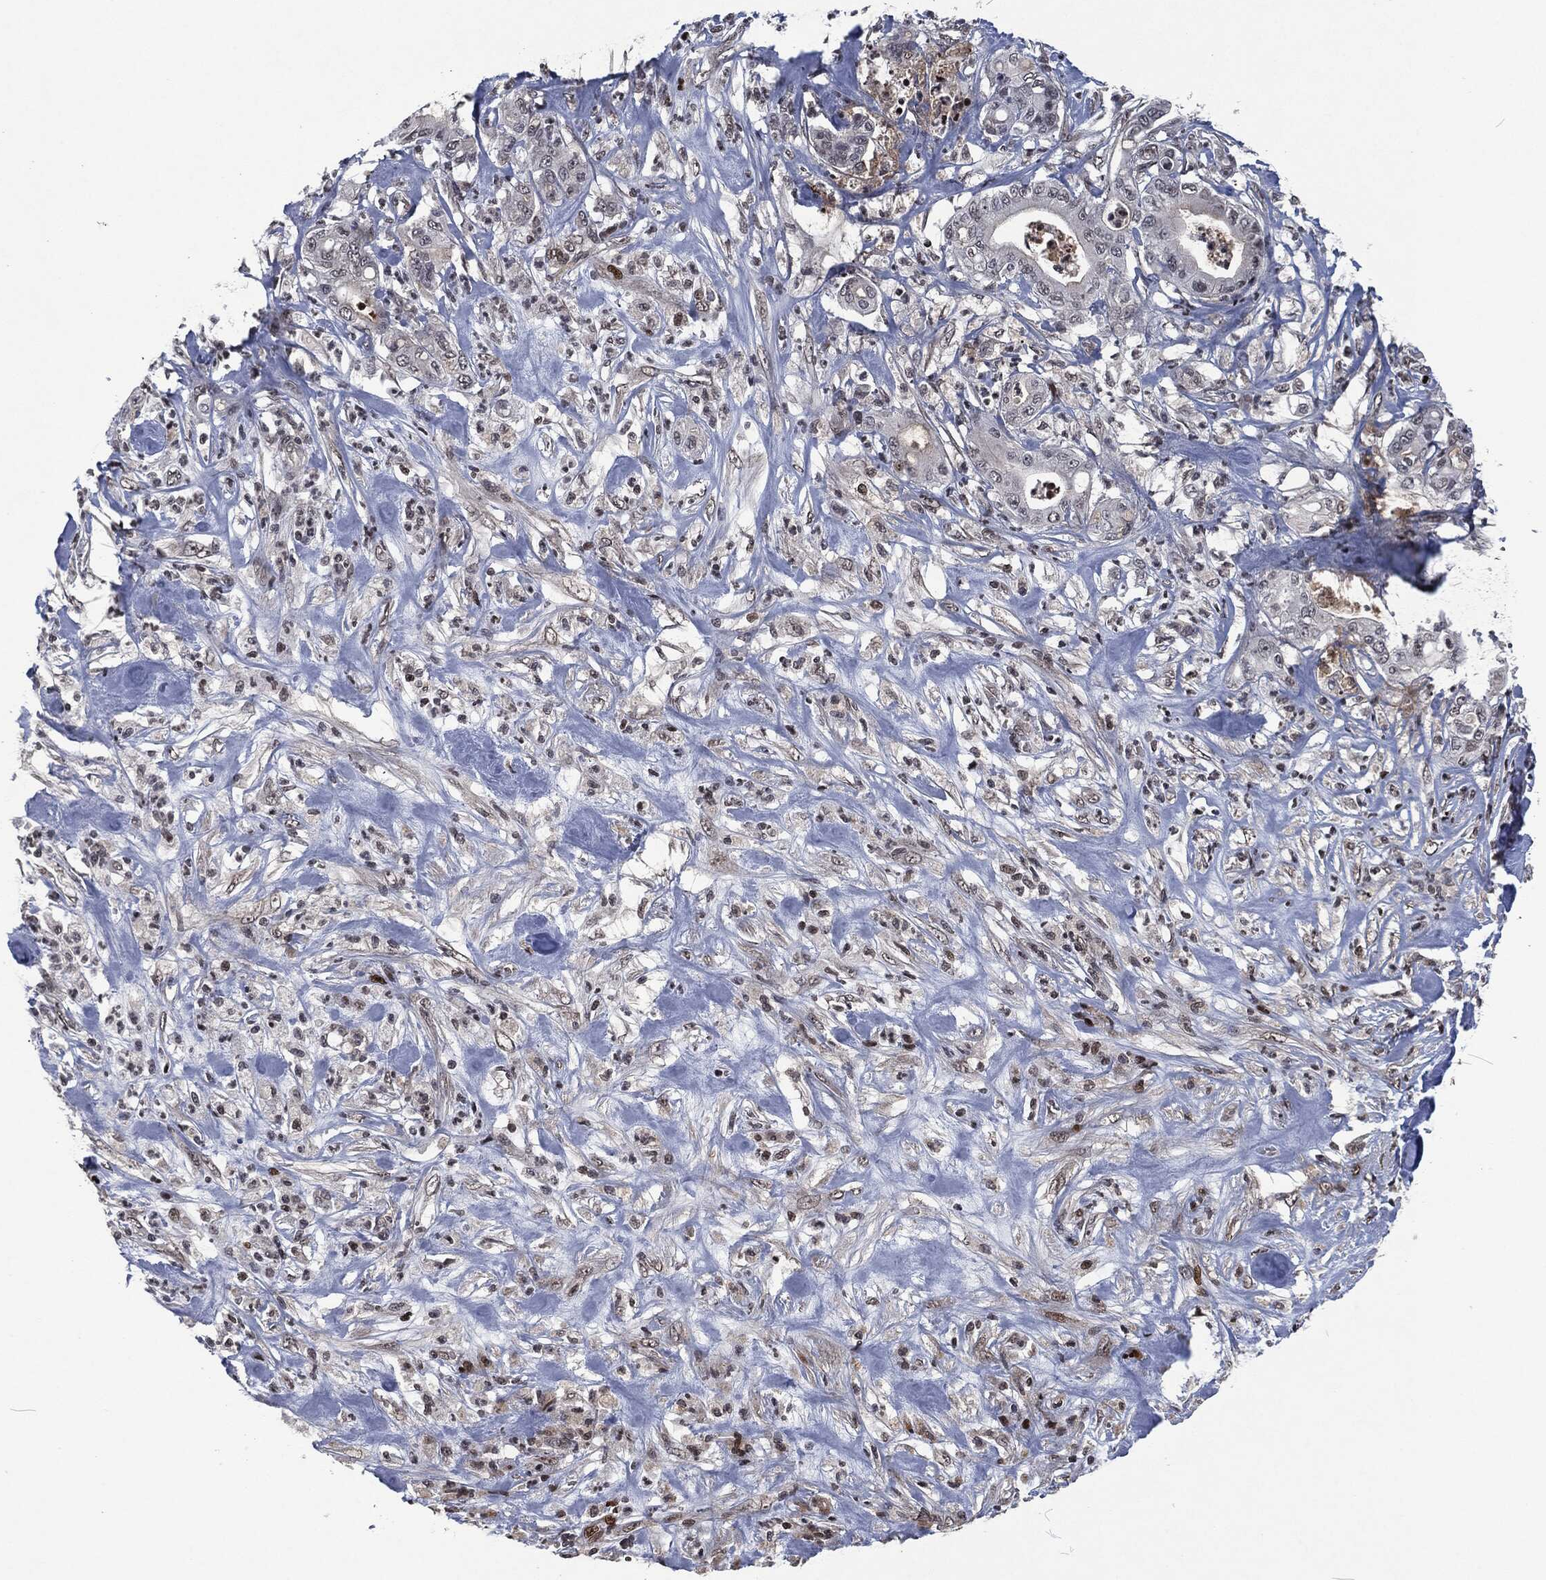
{"staining": {"intensity": "negative", "quantity": "none", "location": "none"}, "tissue": "pancreatic cancer", "cell_type": "Tumor cells", "image_type": "cancer", "snomed": [{"axis": "morphology", "description": "Adenocarcinoma, NOS"}, {"axis": "topography", "description": "Pancreas"}], "caption": "An image of human pancreatic cancer (adenocarcinoma) is negative for staining in tumor cells.", "gene": "EGFR", "patient": {"sex": "male", "age": 71}}